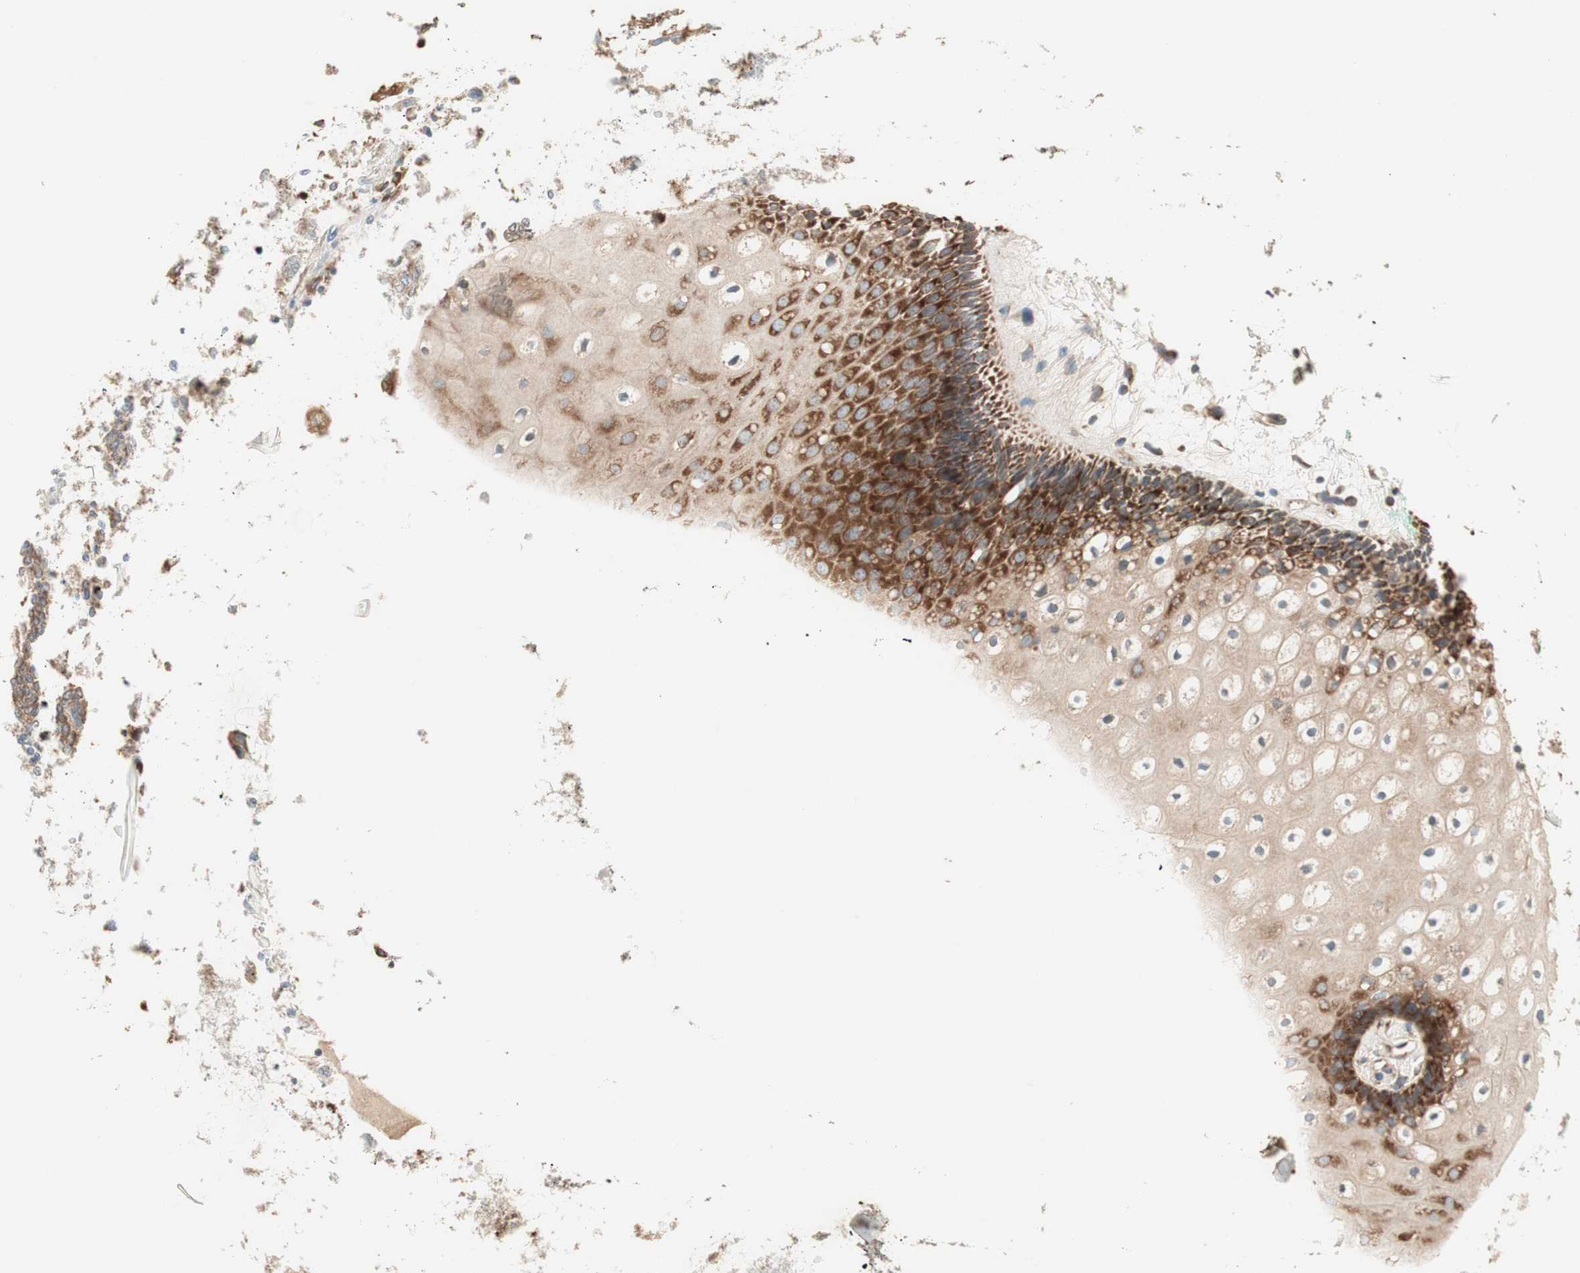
{"staining": {"intensity": "strong", "quantity": ">75%", "location": "cytoplasmic/membranous"}, "tissue": "oral mucosa", "cell_type": "Squamous epithelial cells", "image_type": "normal", "snomed": [{"axis": "morphology", "description": "Normal tissue, NOS"}, {"axis": "topography", "description": "Skeletal muscle"}, {"axis": "topography", "description": "Oral tissue"}, {"axis": "topography", "description": "Peripheral nerve tissue"}], "caption": "Oral mucosa stained for a protein exhibits strong cytoplasmic/membranous positivity in squamous epithelial cells. (IHC, brightfield microscopy, high magnification).", "gene": "RPL23", "patient": {"sex": "female", "age": 84}}